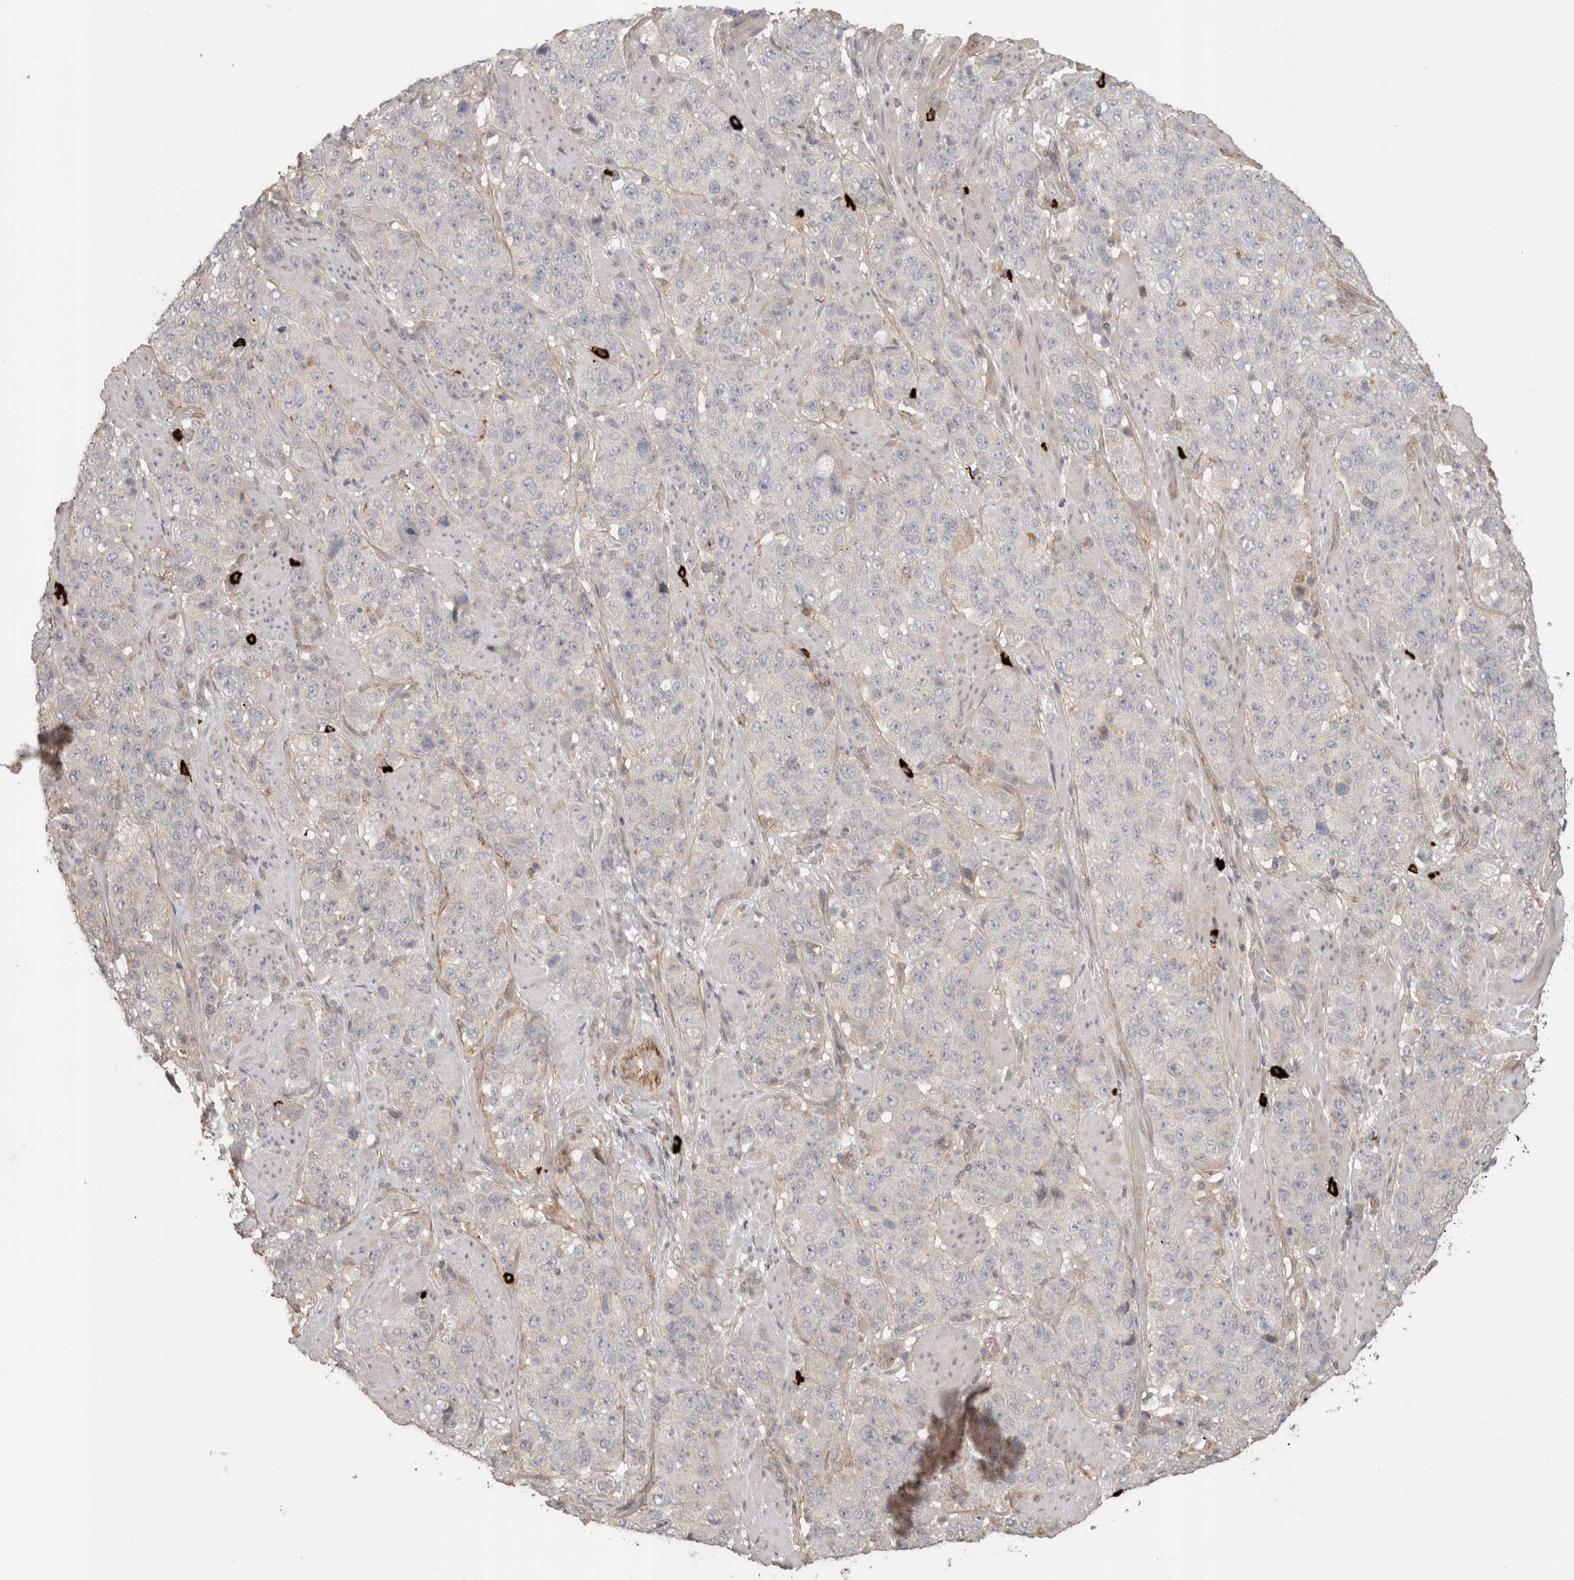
{"staining": {"intensity": "negative", "quantity": "none", "location": "none"}, "tissue": "stomach cancer", "cell_type": "Tumor cells", "image_type": "cancer", "snomed": [{"axis": "morphology", "description": "Adenocarcinoma, NOS"}, {"axis": "topography", "description": "Stomach"}], "caption": "Adenocarcinoma (stomach) was stained to show a protein in brown. There is no significant staining in tumor cells.", "gene": "HSPG2", "patient": {"sex": "male", "age": 48}}